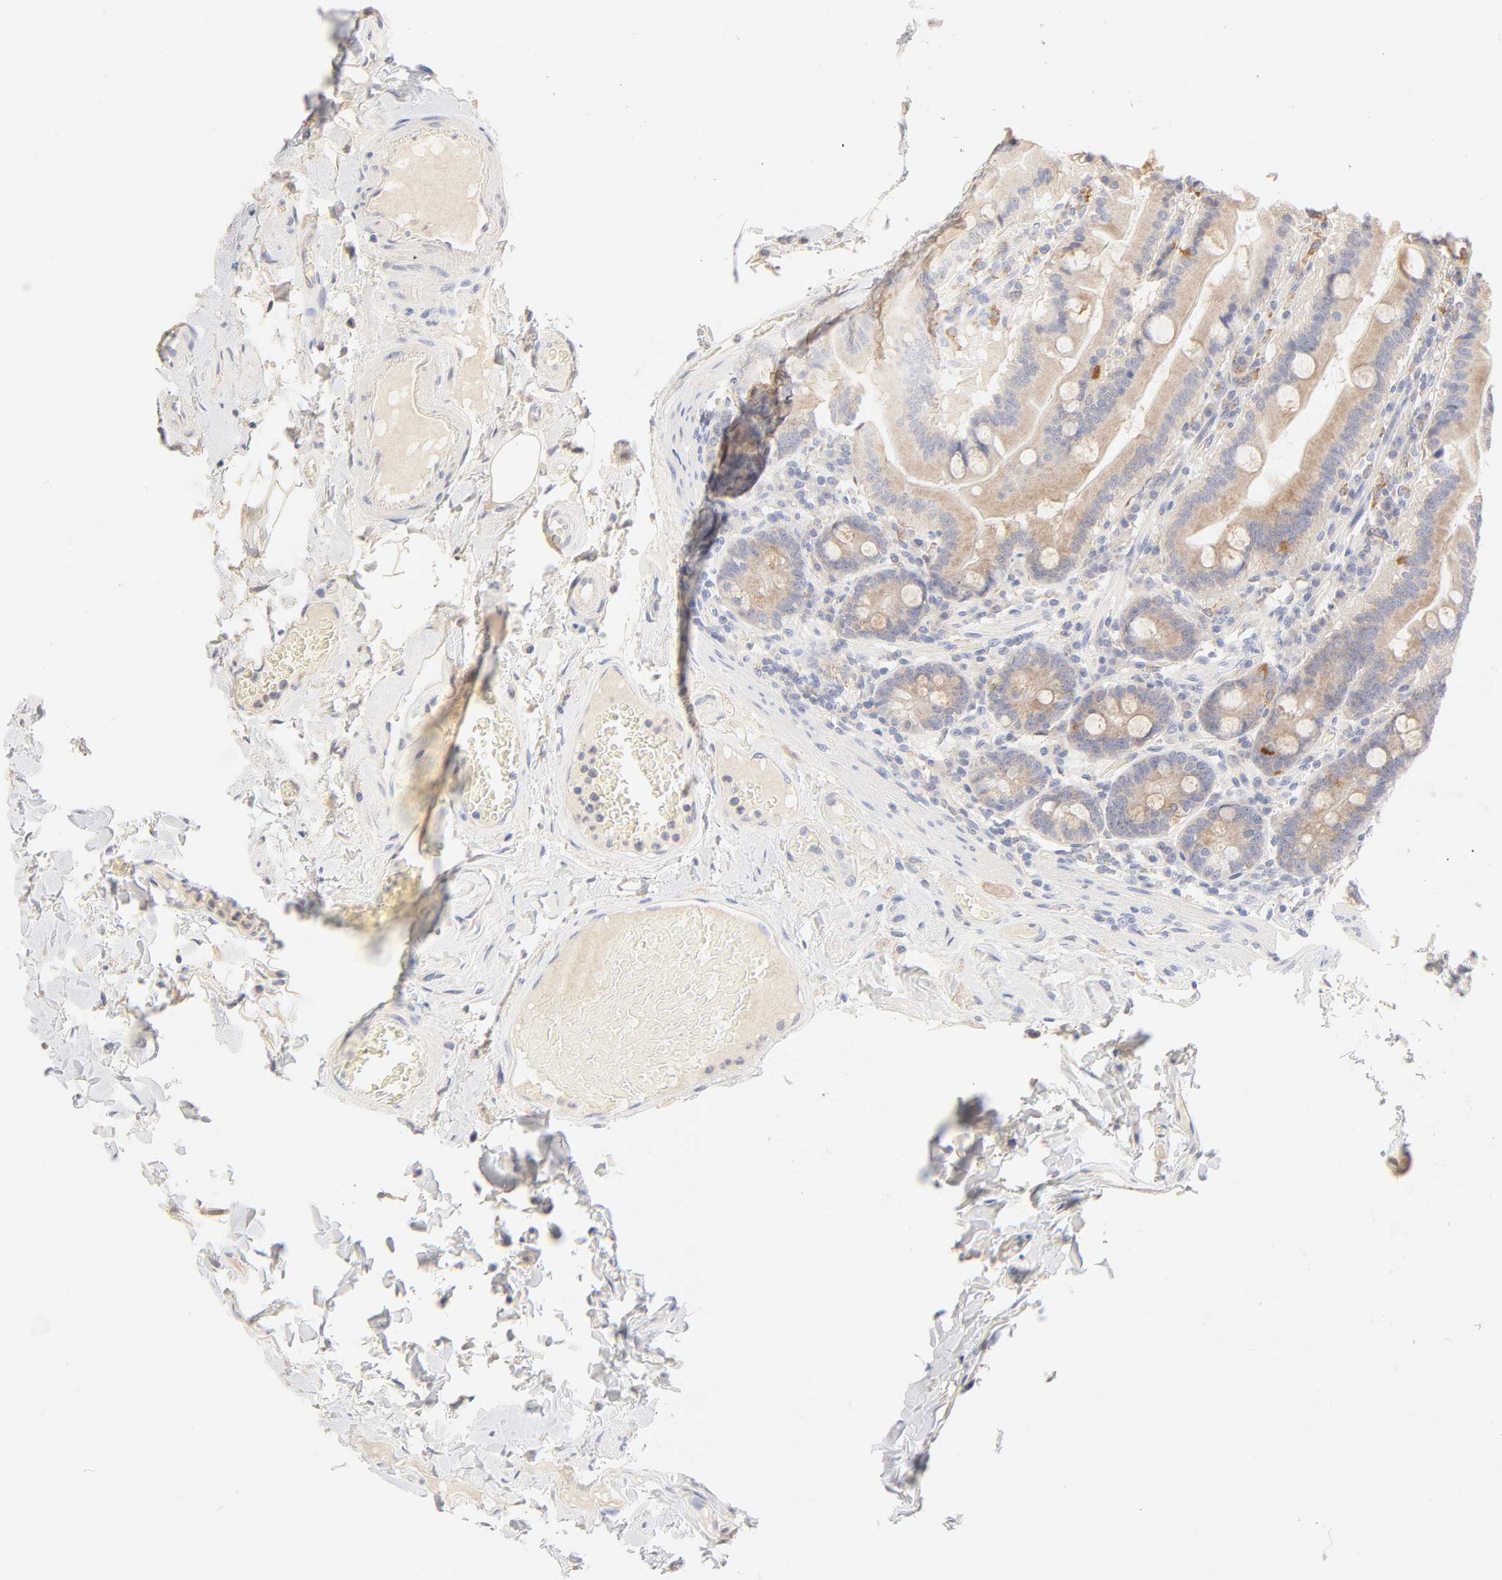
{"staining": {"intensity": "weak", "quantity": ">75%", "location": "cytoplasmic/membranous"}, "tissue": "duodenum", "cell_type": "Glandular cells", "image_type": "normal", "snomed": [{"axis": "morphology", "description": "Normal tissue, NOS"}, {"axis": "topography", "description": "Duodenum"}], "caption": "Protein expression analysis of benign duodenum displays weak cytoplasmic/membranous staining in about >75% of glandular cells. The staining was performed using DAB, with brown indicating positive protein expression. Nuclei are stained blue with hematoxylin.", "gene": "MTERF2", "patient": {"sex": "female", "age": 64}}